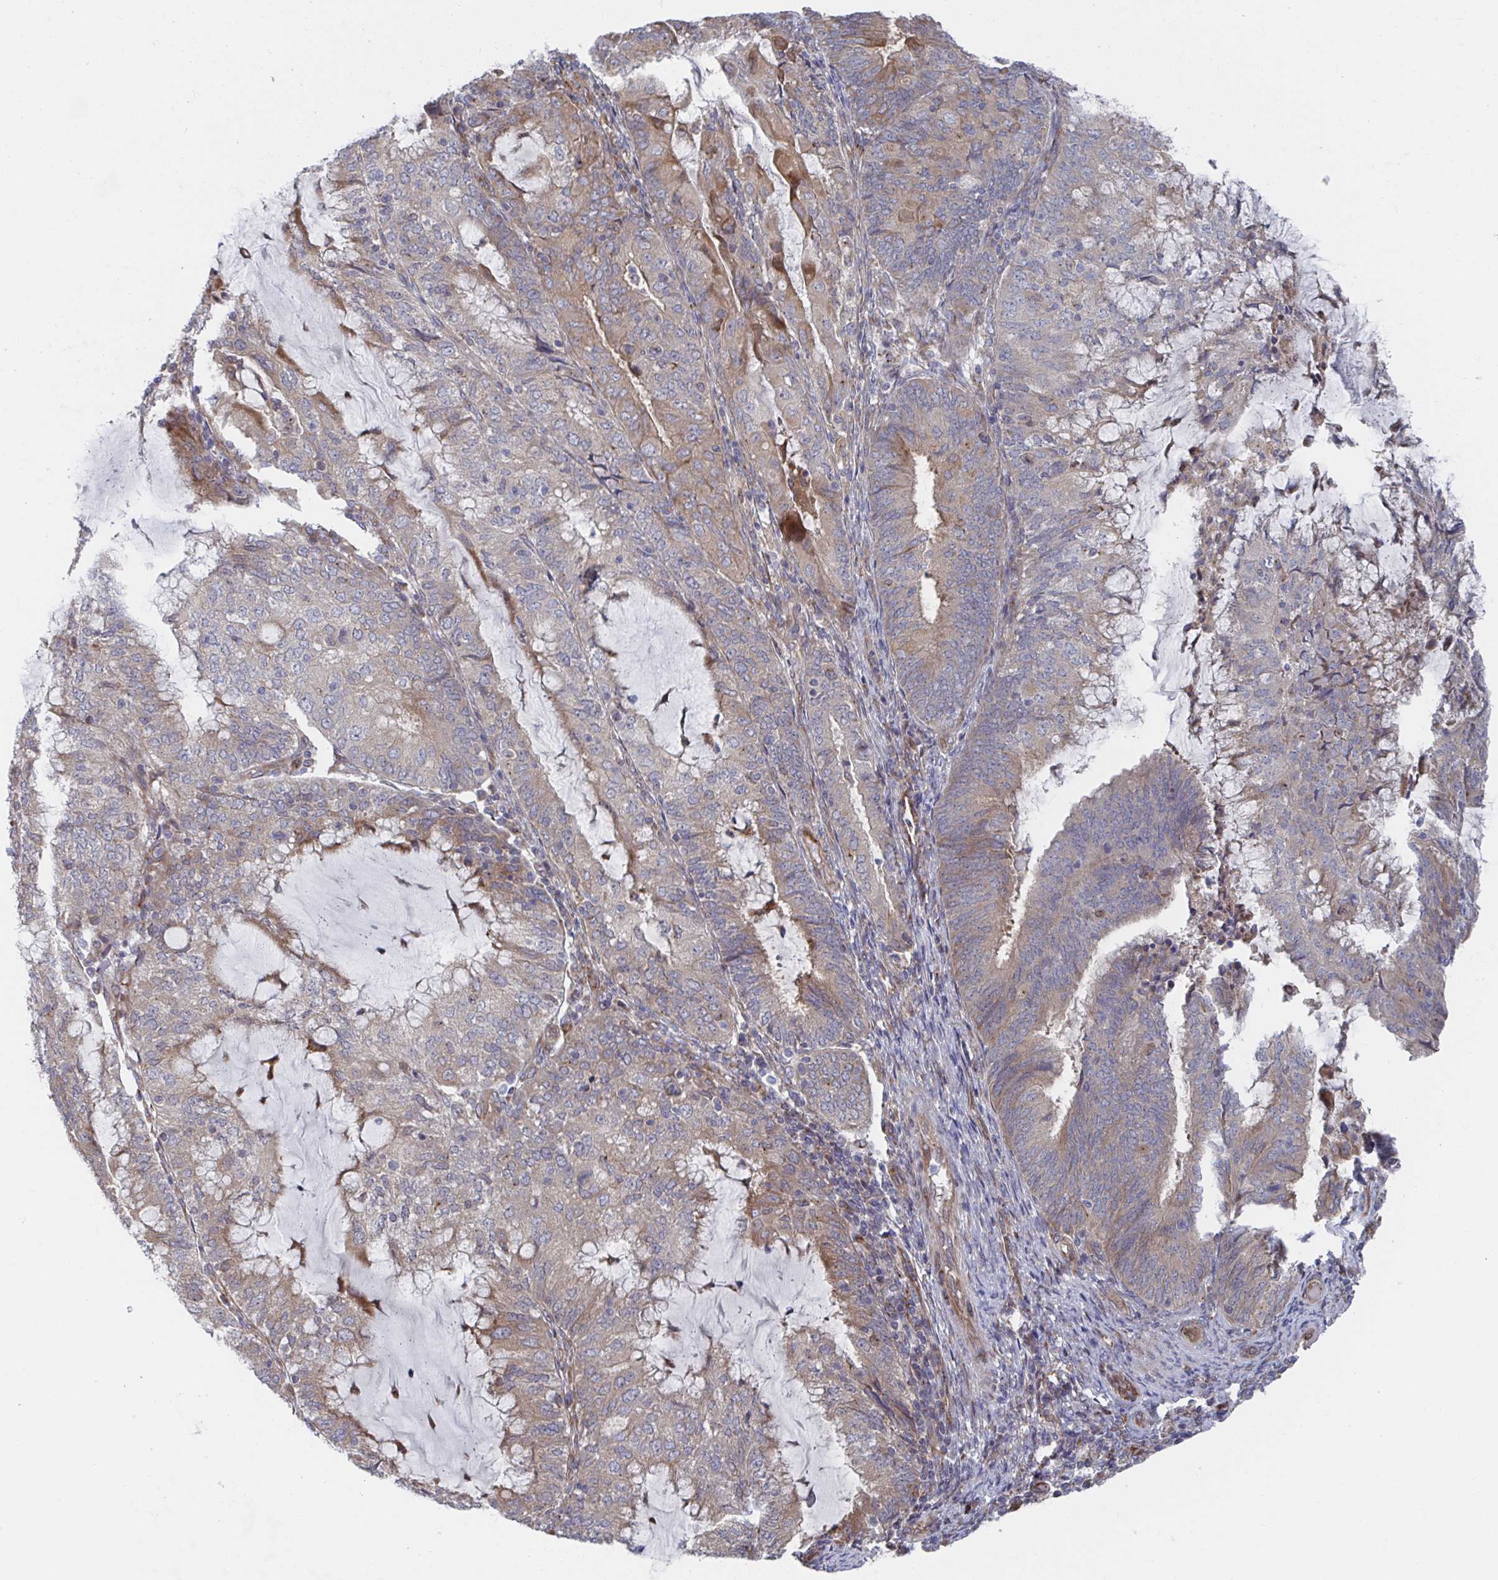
{"staining": {"intensity": "moderate", "quantity": "25%-75%", "location": "cytoplasmic/membranous"}, "tissue": "endometrial cancer", "cell_type": "Tumor cells", "image_type": "cancer", "snomed": [{"axis": "morphology", "description": "Adenocarcinoma, NOS"}, {"axis": "topography", "description": "Endometrium"}], "caption": "Protein analysis of endometrial cancer (adenocarcinoma) tissue exhibits moderate cytoplasmic/membranous staining in about 25%-75% of tumor cells. The protein of interest is stained brown, and the nuclei are stained in blue (DAB IHC with brightfield microscopy, high magnification).", "gene": "FJX1", "patient": {"sex": "female", "age": 81}}